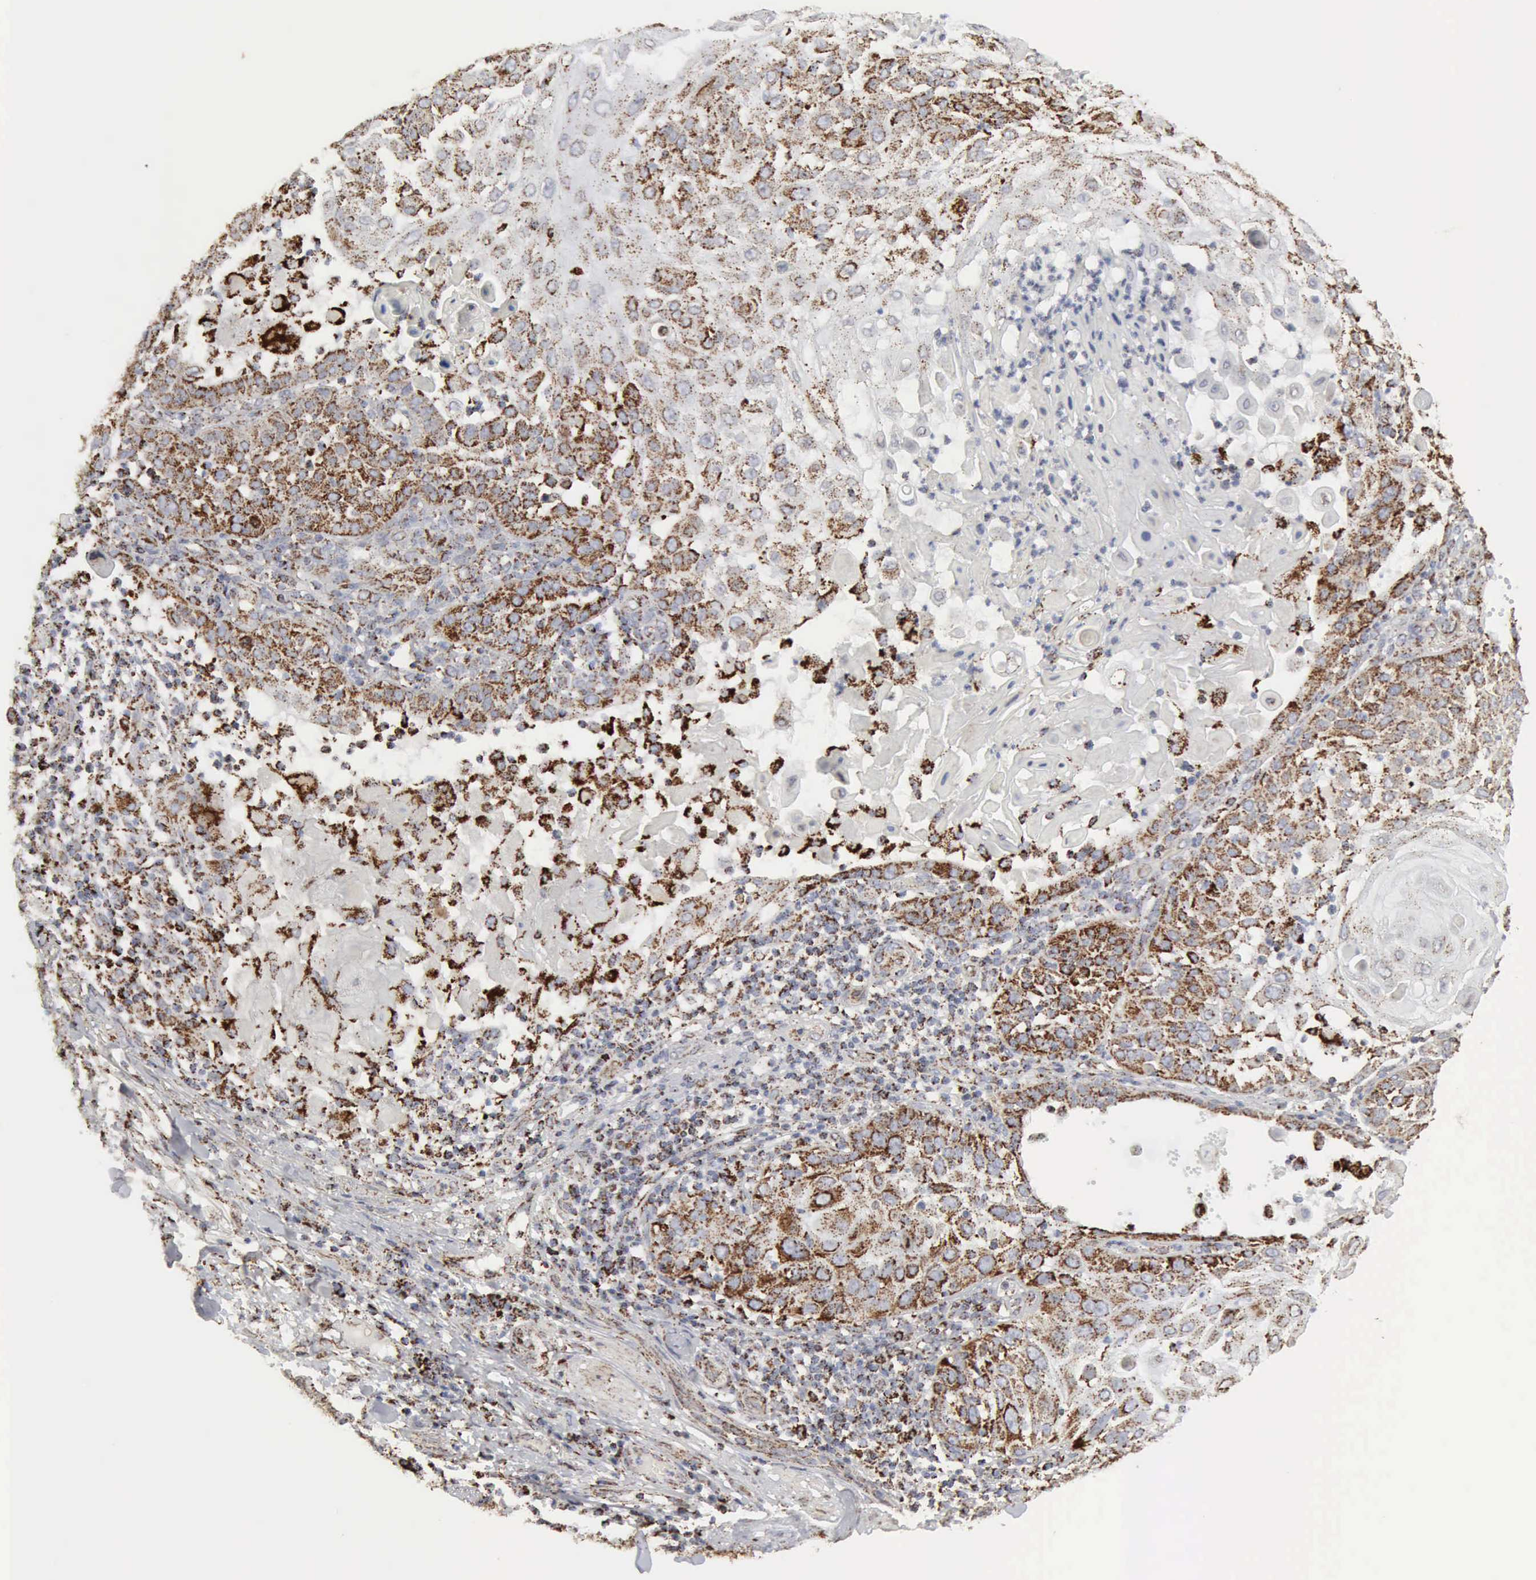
{"staining": {"intensity": "strong", "quantity": "25%-75%", "location": "cytoplasmic/membranous"}, "tissue": "skin cancer", "cell_type": "Tumor cells", "image_type": "cancer", "snomed": [{"axis": "morphology", "description": "Squamous cell carcinoma, NOS"}, {"axis": "topography", "description": "Skin"}], "caption": "Tumor cells demonstrate strong cytoplasmic/membranous staining in about 25%-75% of cells in skin cancer.", "gene": "ACO2", "patient": {"sex": "female", "age": 89}}